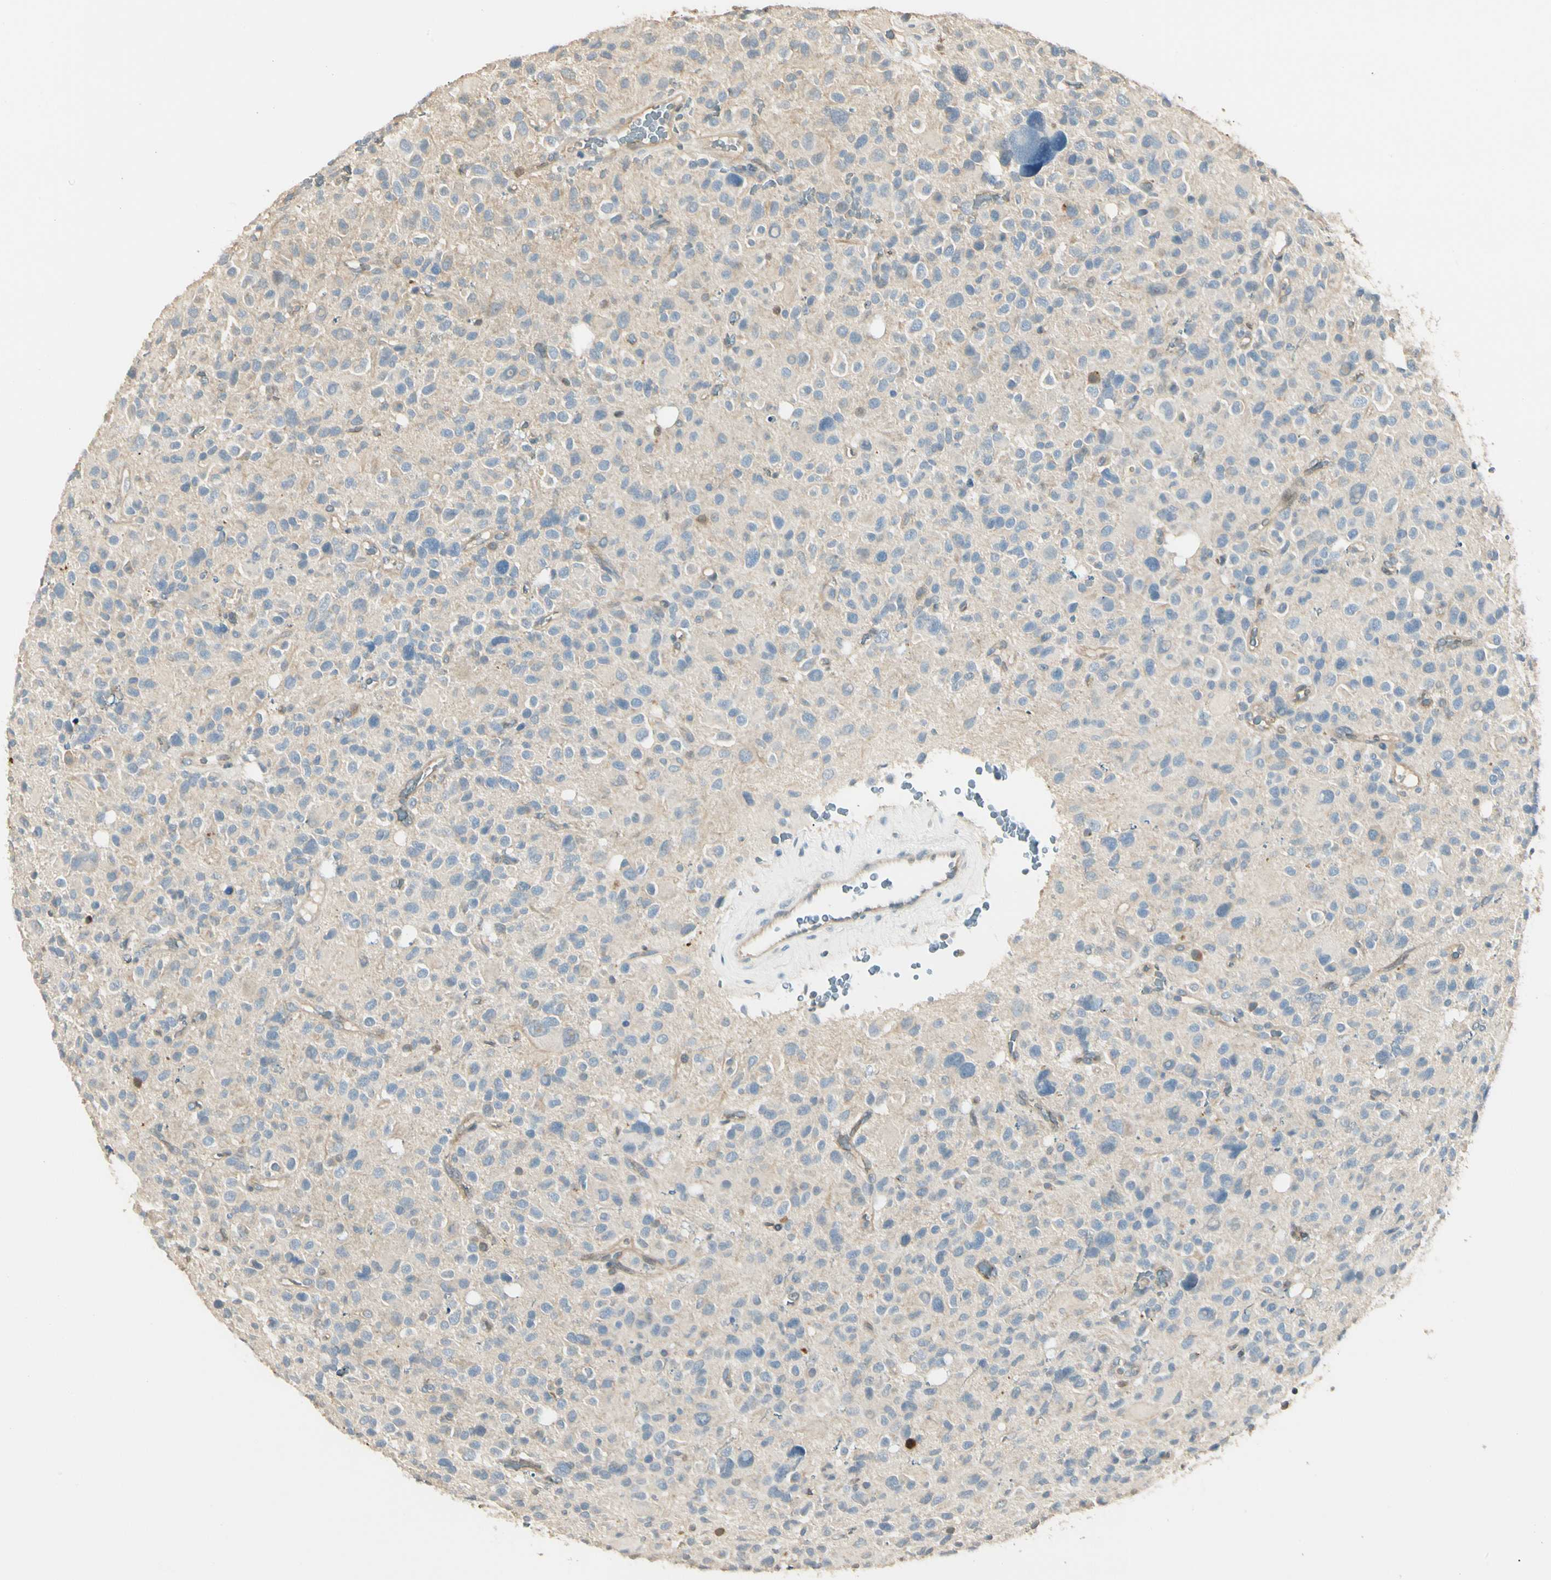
{"staining": {"intensity": "weak", "quantity": "25%-75%", "location": "cytoplasmic/membranous"}, "tissue": "glioma", "cell_type": "Tumor cells", "image_type": "cancer", "snomed": [{"axis": "morphology", "description": "Glioma, malignant, High grade"}, {"axis": "topography", "description": "Brain"}], "caption": "Protein staining exhibits weak cytoplasmic/membranous expression in about 25%-75% of tumor cells in malignant glioma (high-grade).", "gene": "P3H2", "patient": {"sex": "male", "age": 48}}